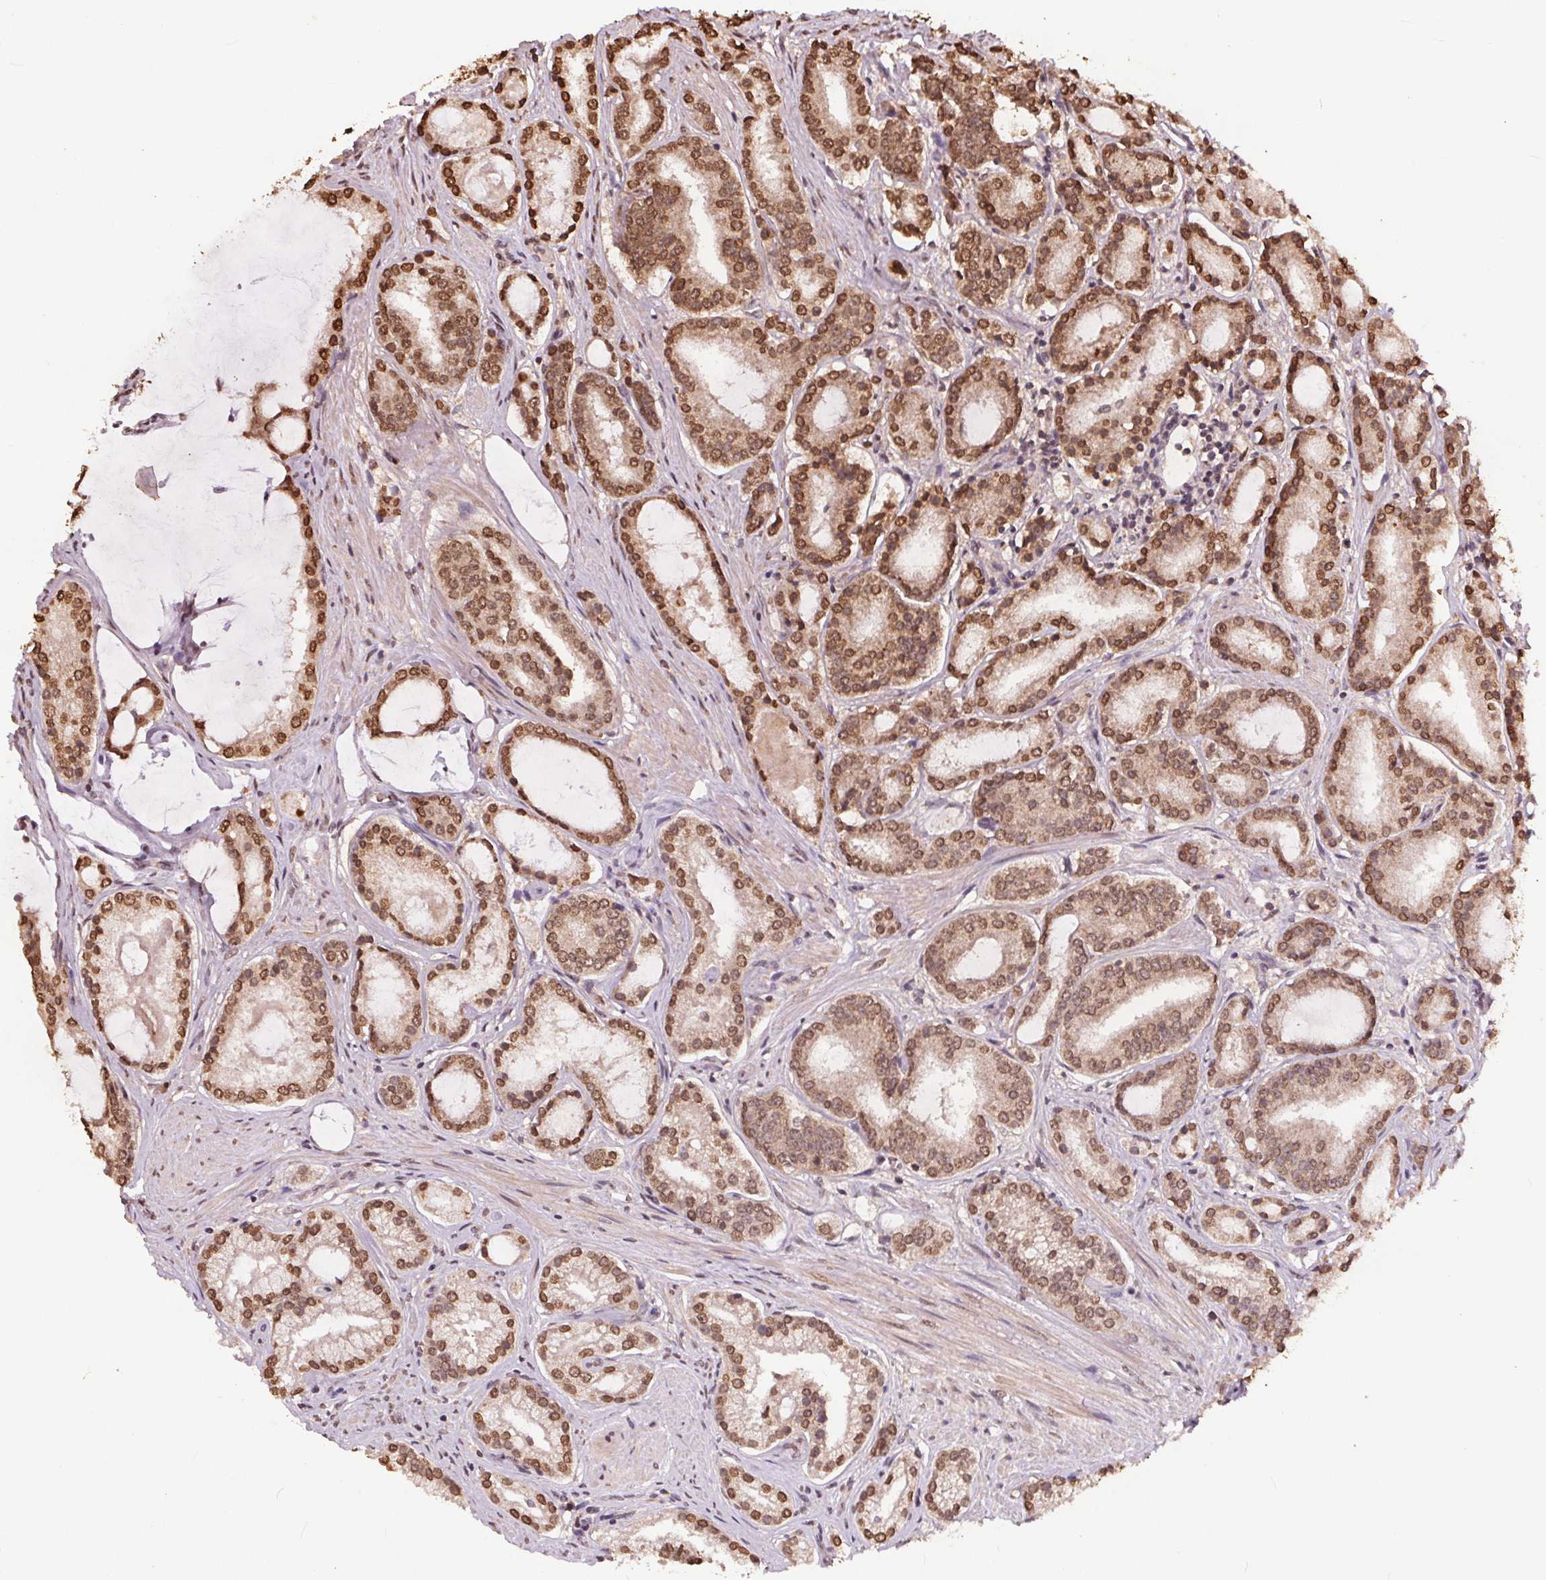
{"staining": {"intensity": "moderate", "quantity": ">75%", "location": "nuclear"}, "tissue": "prostate cancer", "cell_type": "Tumor cells", "image_type": "cancer", "snomed": [{"axis": "morphology", "description": "Adenocarcinoma, High grade"}, {"axis": "topography", "description": "Prostate"}], "caption": "A photomicrograph of human adenocarcinoma (high-grade) (prostate) stained for a protein shows moderate nuclear brown staining in tumor cells.", "gene": "HIF1AN", "patient": {"sex": "male", "age": 63}}